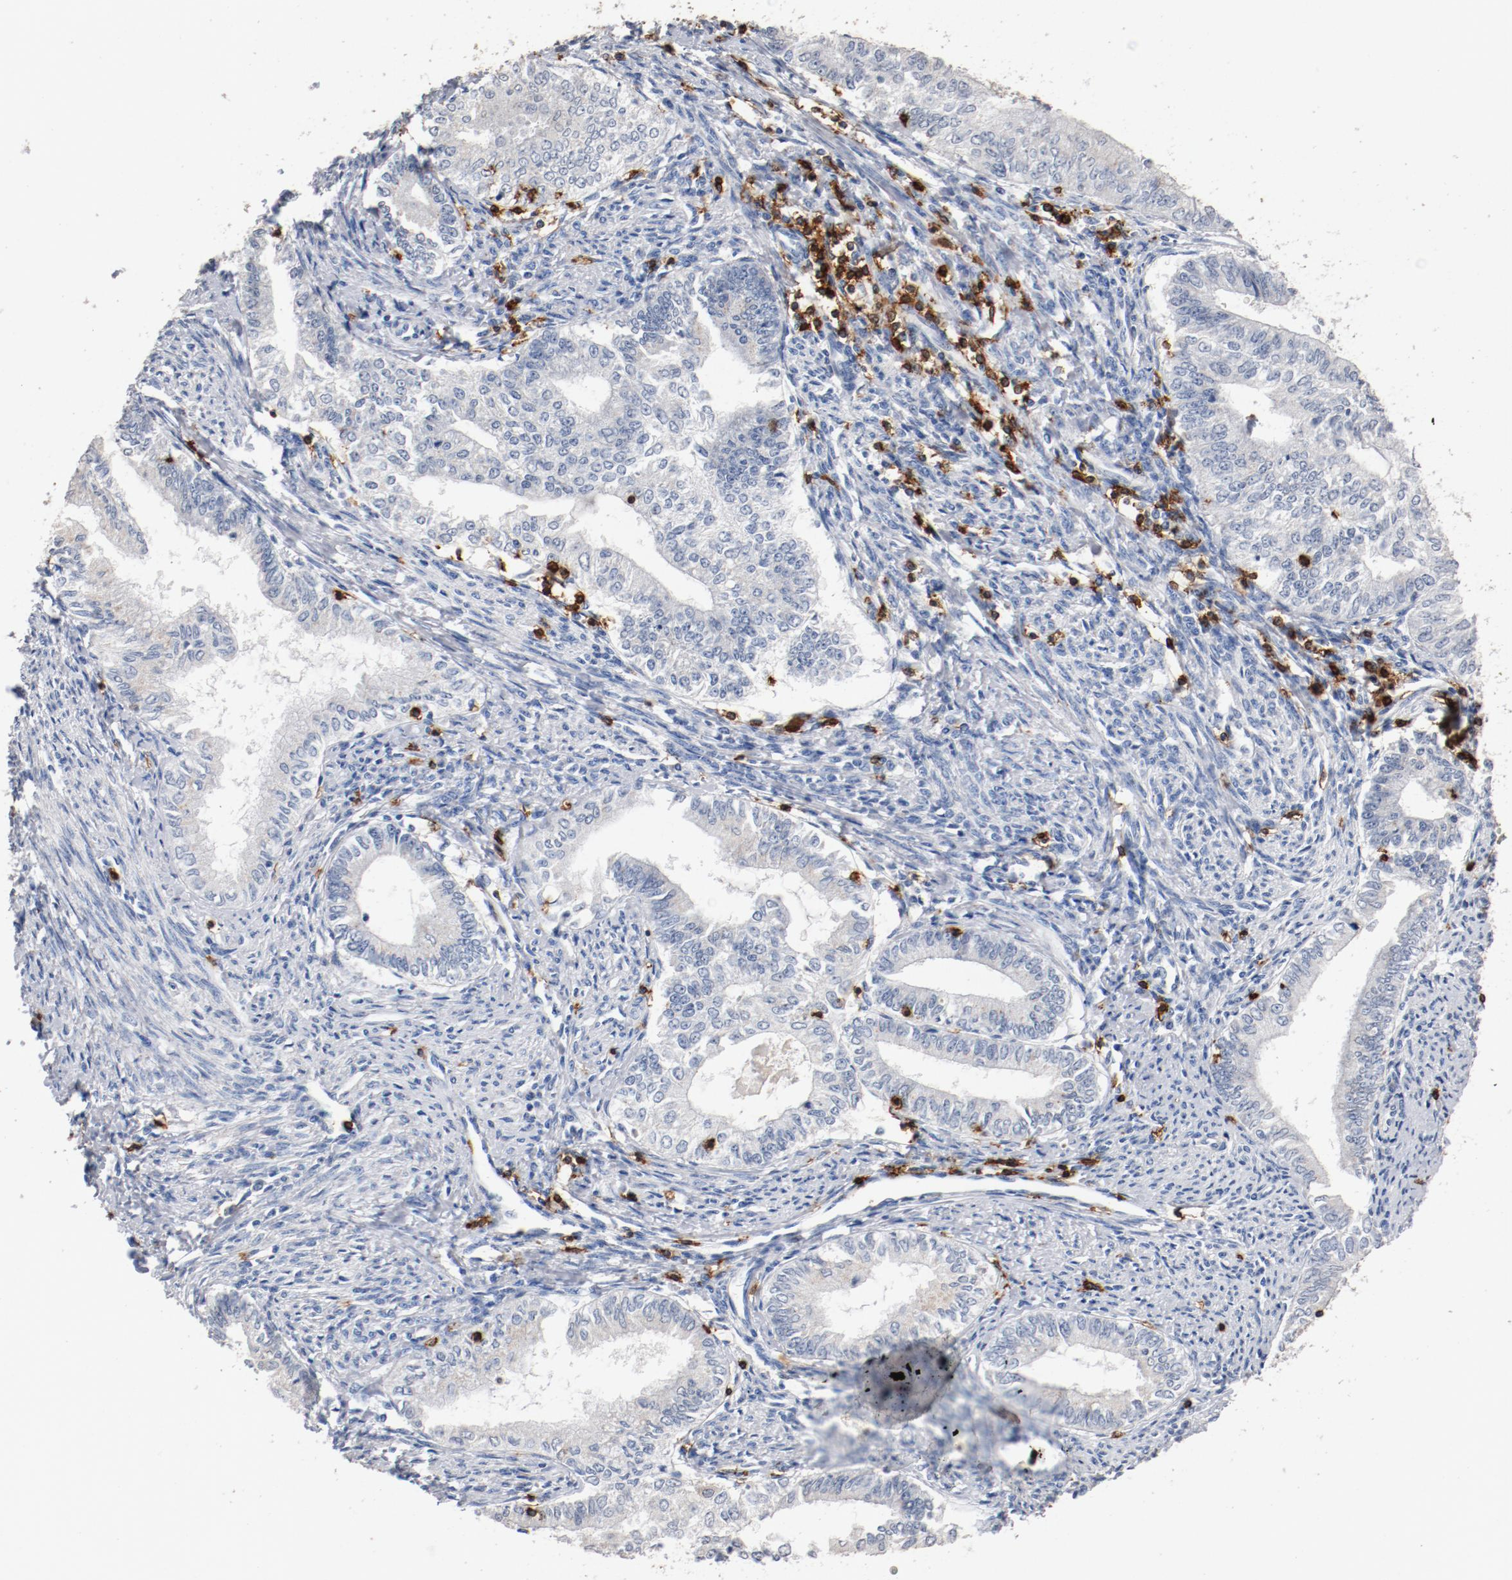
{"staining": {"intensity": "negative", "quantity": "none", "location": "none"}, "tissue": "endometrial cancer", "cell_type": "Tumor cells", "image_type": "cancer", "snomed": [{"axis": "morphology", "description": "Adenocarcinoma, NOS"}, {"axis": "topography", "description": "Endometrium"}], "caption": "A high-resolution photomicrograph shows immunohistochemistry staining of endometrial adenocarcinoma, which demonstrates no significant staining in tumor cells.", "gene": "CD247", "patient": {"sex": "female", "age": 66}}